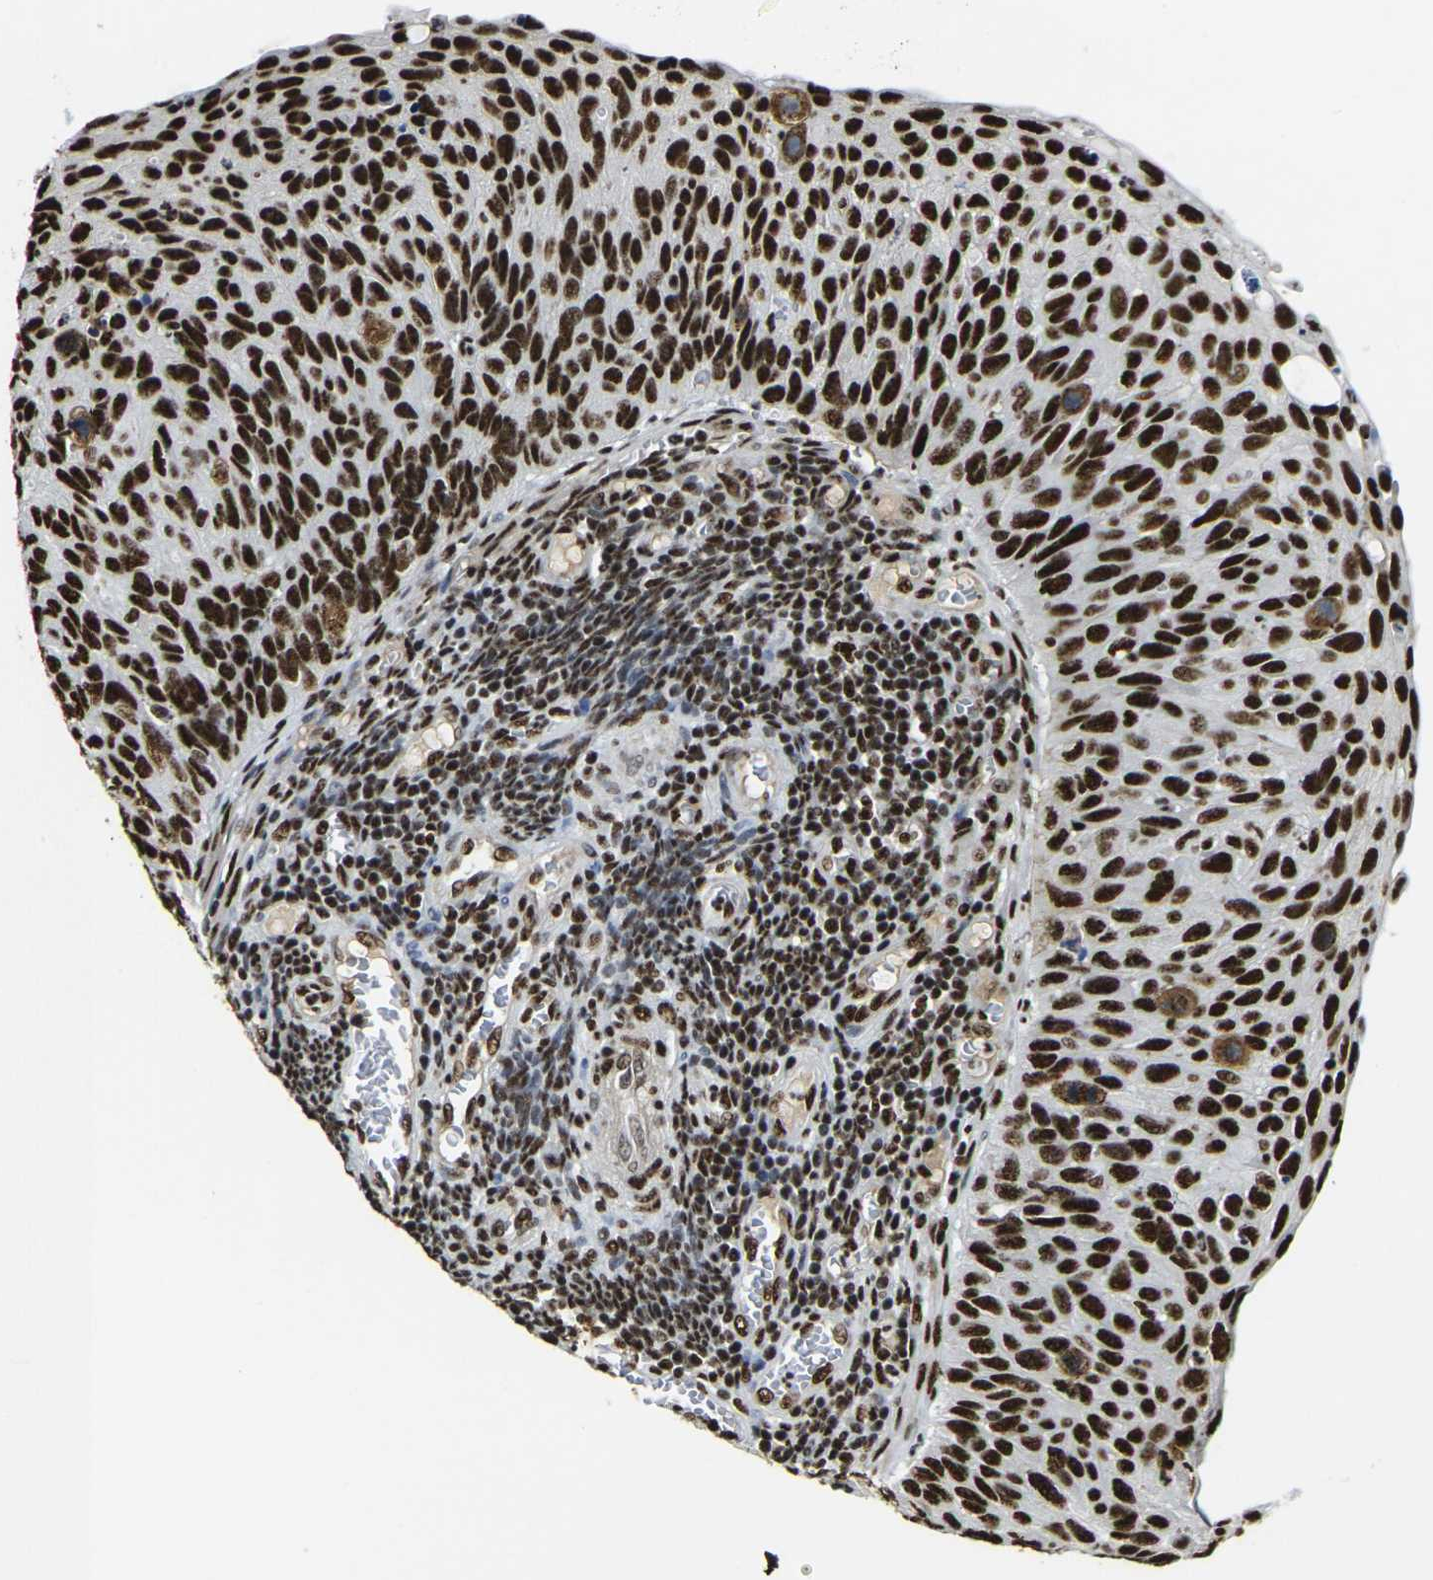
{"staining": {"intensity": "strong", "quantity": ">75%", "location": "nuclear"}, "tissue": "cervical cancer", "cell_type": "Tumor cells", "image_type": "cancer", "snomed": [{"axis": "morphology", "description": "Squamous cell carcinoma, NOS"}, {"axis": "topography", "description": "Cervix"}], "caption": "Tumor cells reveal high levels of strong nuclear expression in approximately >75% of cells in cervical cancer.", "gene": "SMARCC1", "patient": {"sex": "female", "age": 70}}